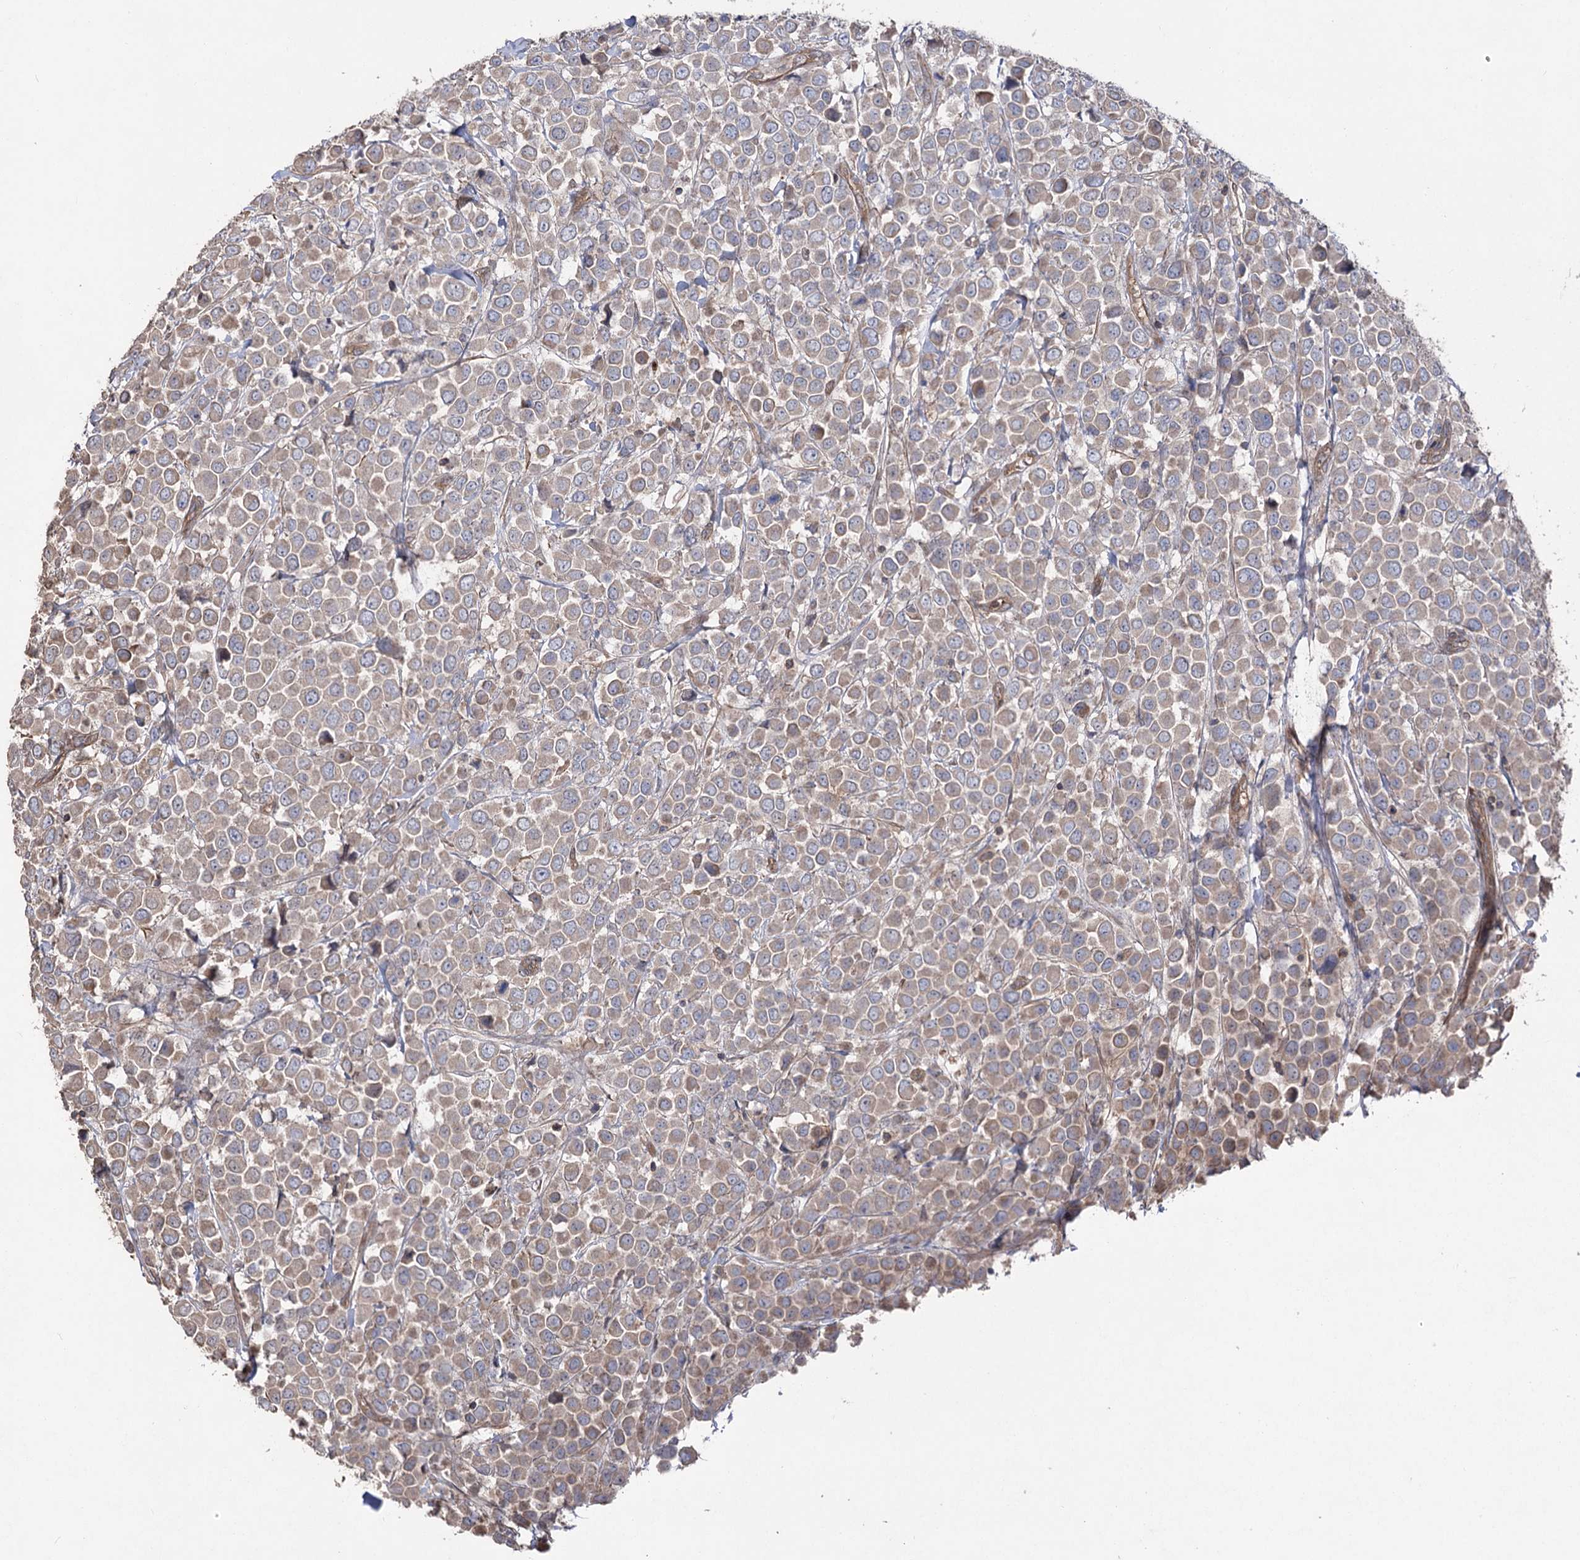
{"staining": {"intensity": "weak", "quantity": ">75%", "location": "cytoplasmic/membranous"}, "tissue": "breast cancer", "cell_type": "Tumor cells", "image_type": "cancer", "snomed": [{"axis": "morphology", "description": "Duct carcinoma"}, {"axis": "topography", "description": "Breast"}], "caption": "Breast cancer stained with a protein marker displays weak staining in tumor cells.", "gene": "LARS2", "patient": {"sex": "female", "age": 61}}